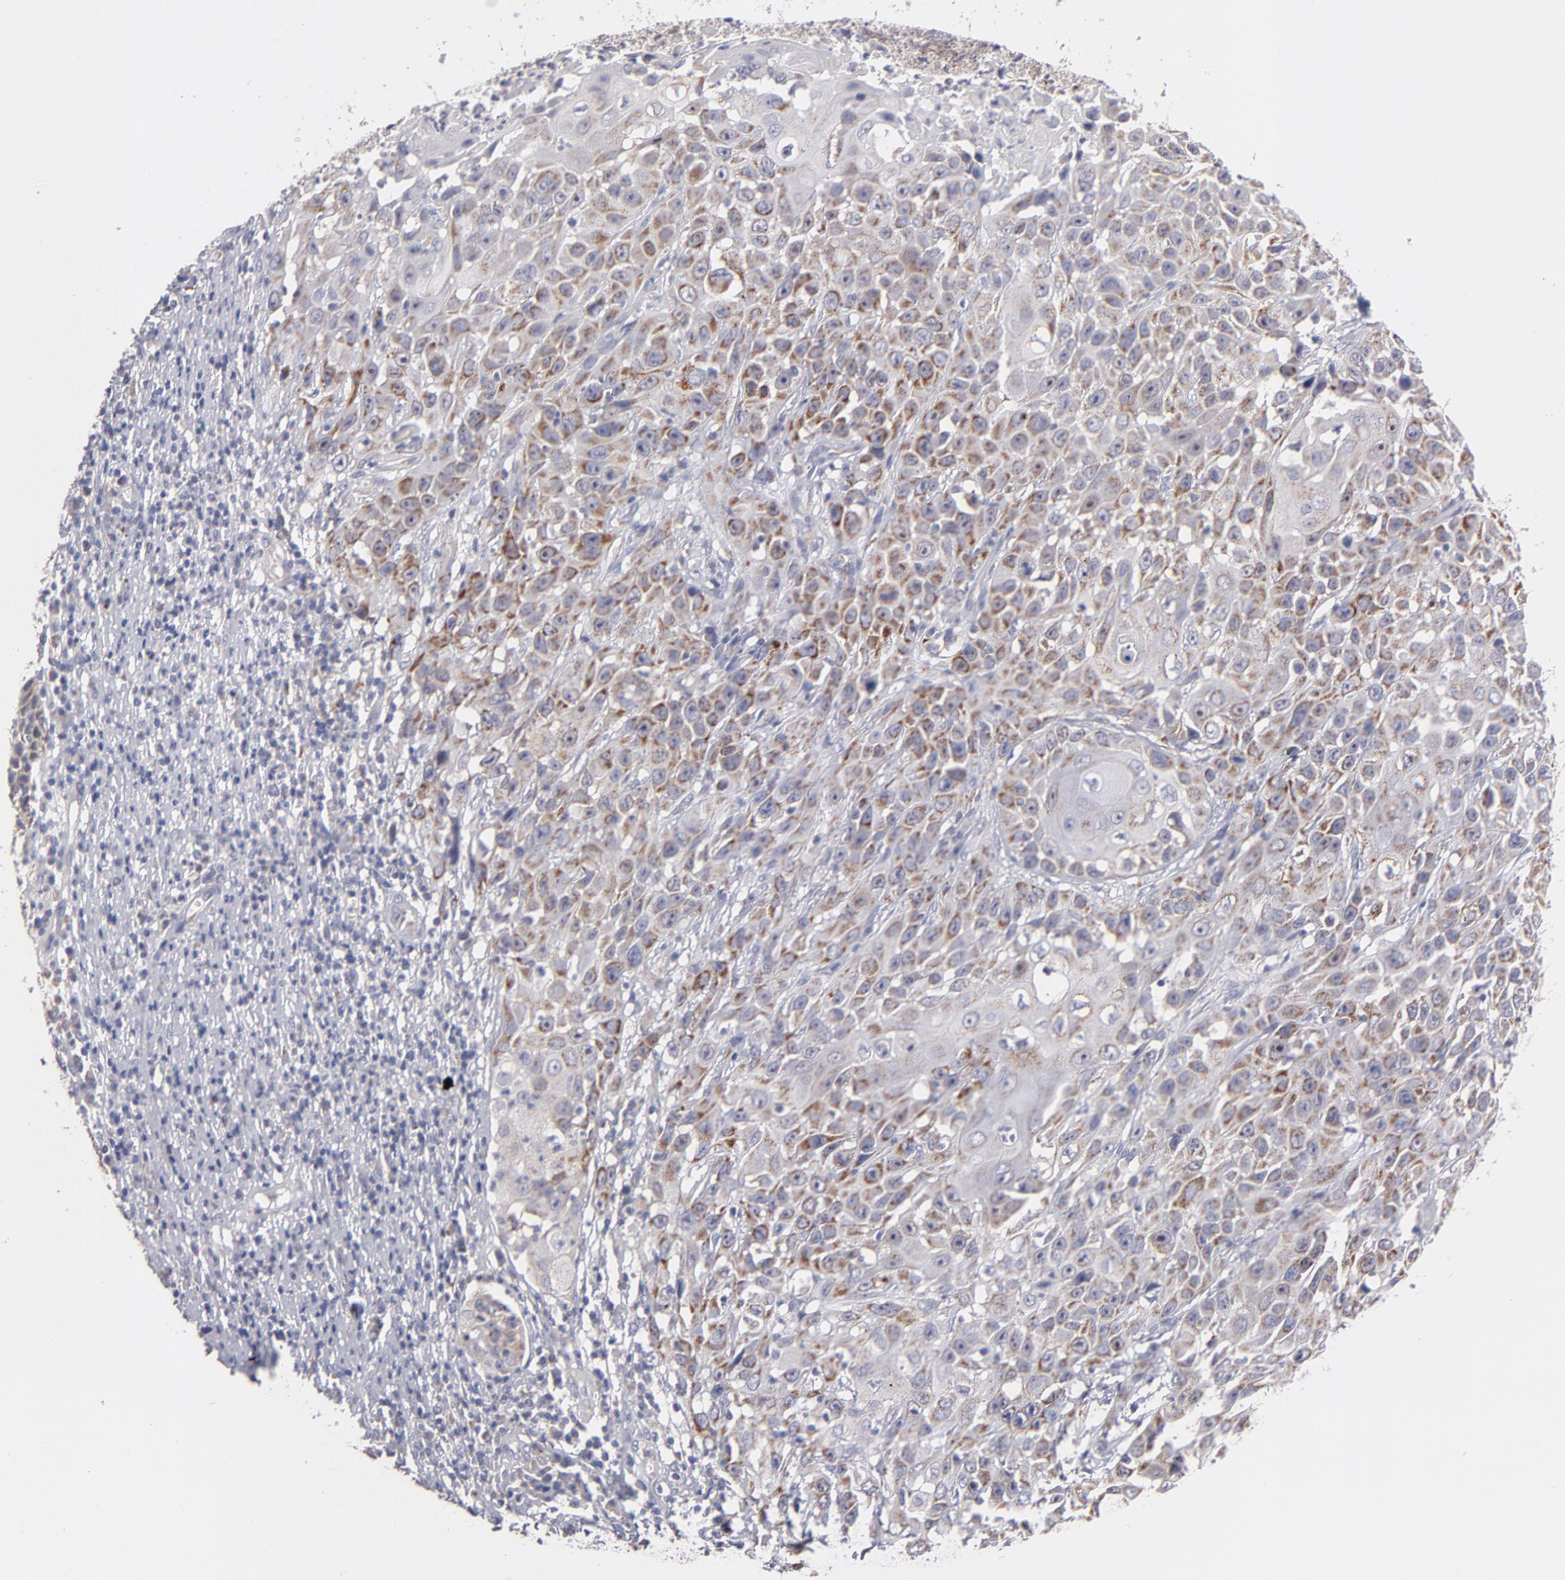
{"staining": {"intensity": "moderate", "quantity": ">75%", "location": "cytoplasmic/membranous"}, "tissue": "cervical cancer", "cell_type": "Tumor cells", "image_type": "cancer", "snomed": [{"axis": "morphology", "description": "Squamous cell carcinoma, NOS"}, {"axis": "topography", "description": "Cervix"}], "caption": "Cervical cancer stained for a protein demonstrates moderate cytoplasmic/membranous positivity in tumor cells. (Stains: DAB in brown, nuclei in blue, Microscopy: brightfield microscopy at high magnification).", "gene": "HCCS", "patient": {"sex": "female", "age": 39}}